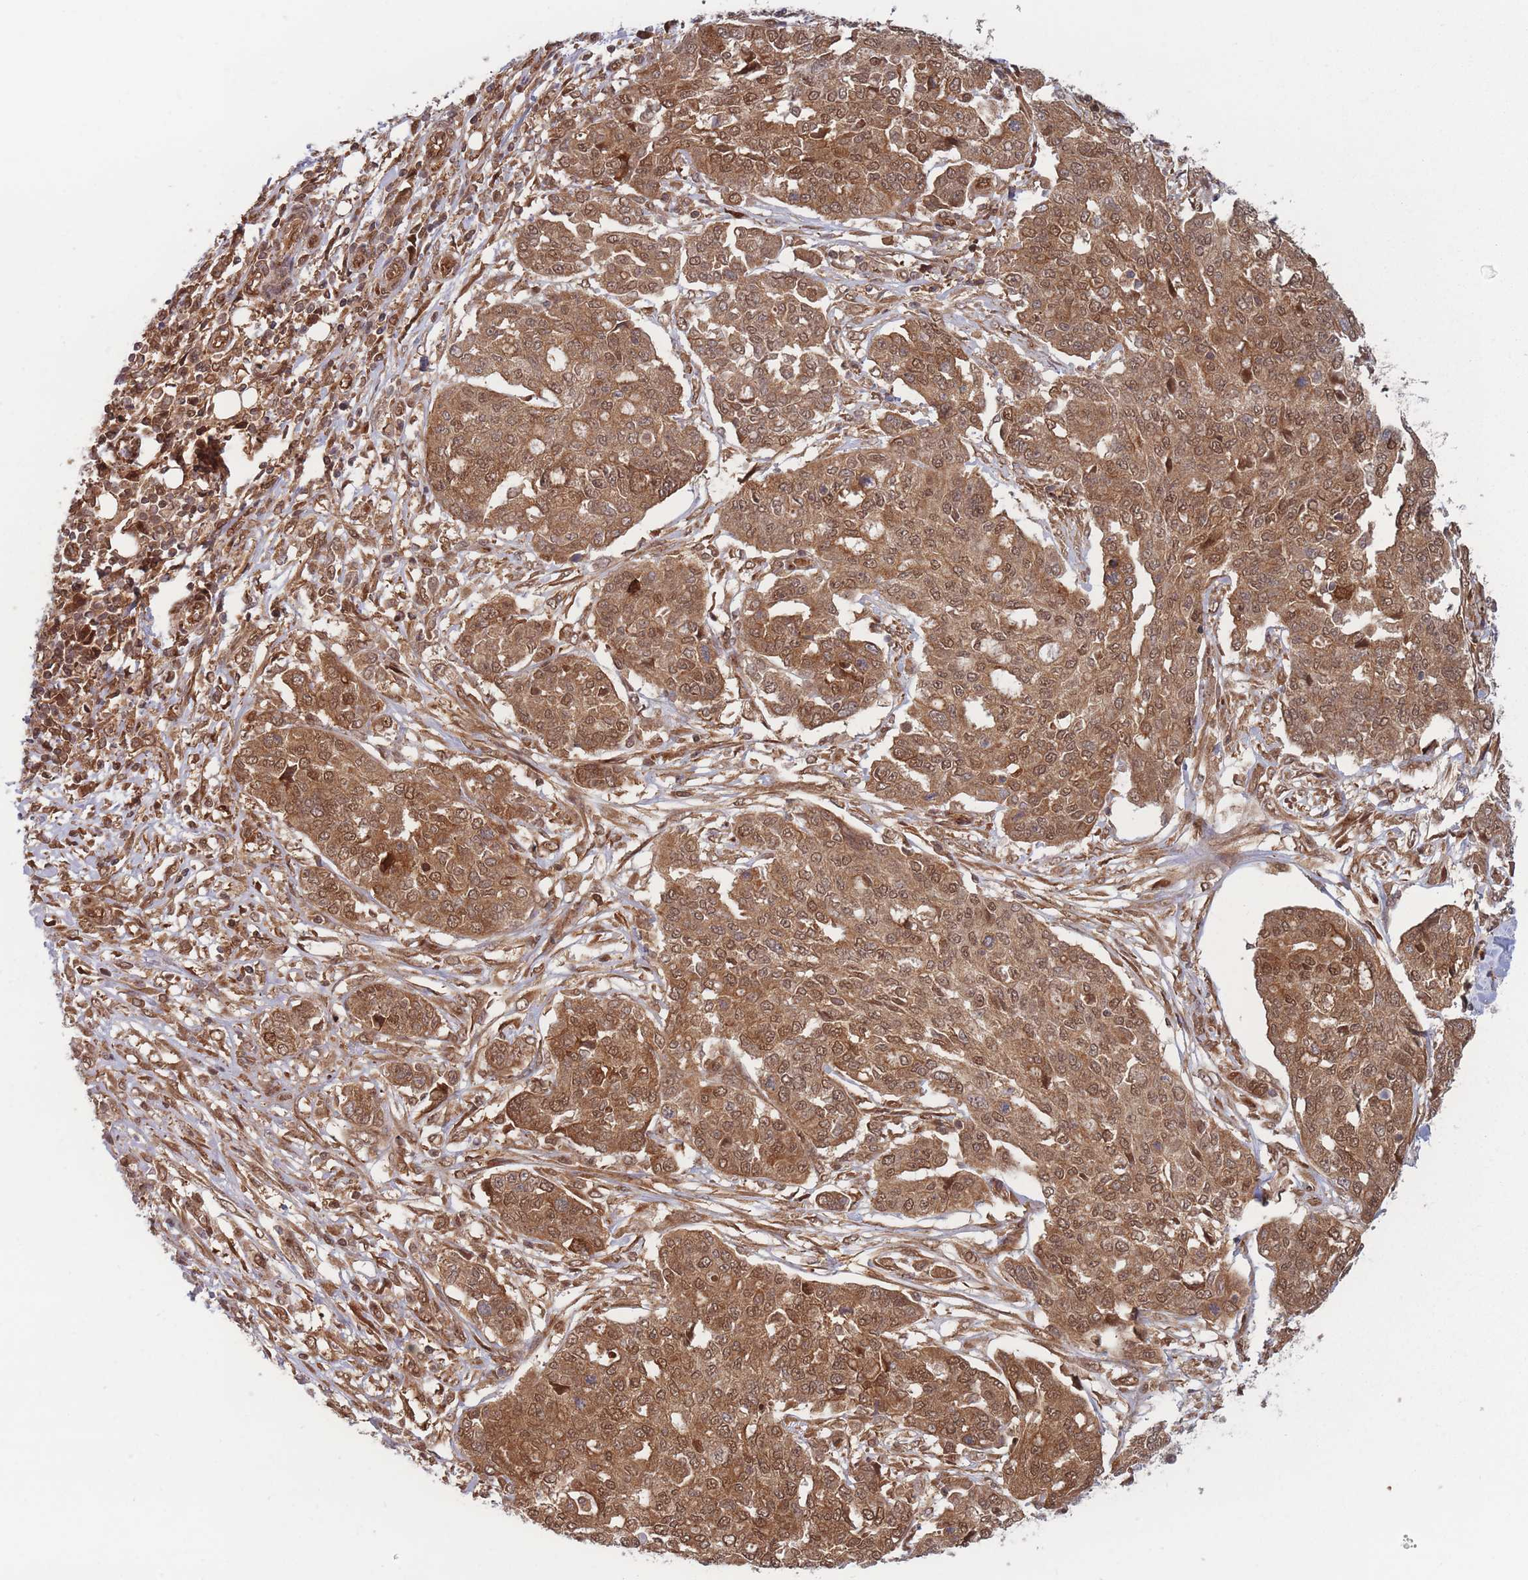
{"staining": {"intensity": "moderate", "quantity": ">75%", "location": "cytoplasmic/membranous,nuclear"}, "tissue": "ovarian cancer", "cell_type": "Tumor cells", "image_type": "cancer", "snomed": [{"axis": "morphology", "description": "Cystadenocarcinoma, serous, NOS"}, {"axis": "topography", "description": "Soft tissue"}, {"axis": "topography", "description": "Ovary"}], "caption": "Ovarian serous cystadenocarcinoma was stained to show a protein in brown. There is medium levels of moderate cytoplasmic/membranous and nuclear positivity in about >75% of tumor cells. The staining was performed using DAB (3,3'-diaminobenzidine) to visualize the protein expression in brown, while the nuclei were stained in blue with hematoxylin (Magnification: 20x).", "gene": "PODXL2", "patient": {"sex": "female", "age": 57}}